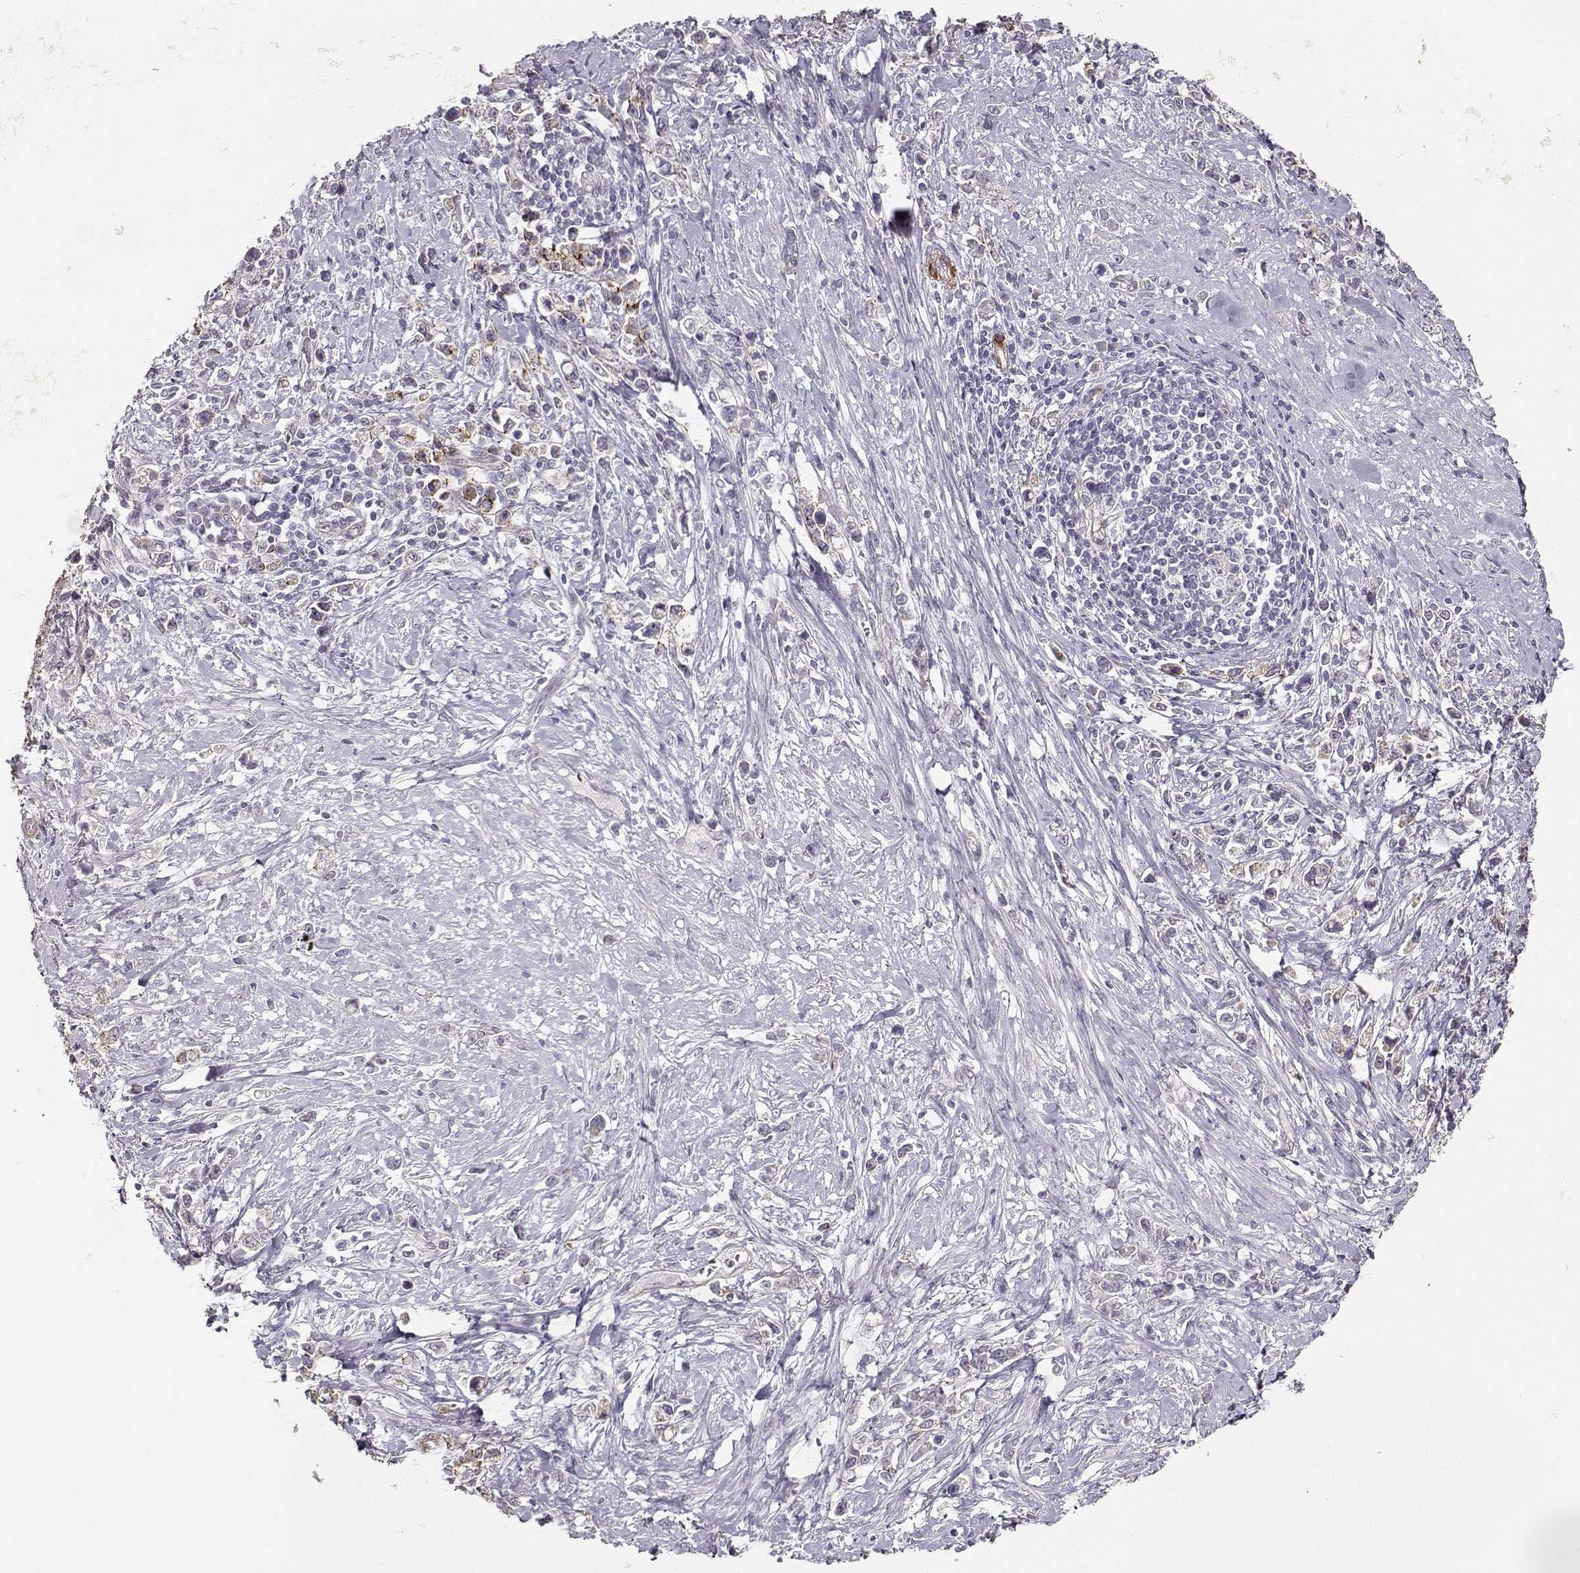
{"staining": {"intensity": "negative", "quantity": "none", "location": "none"}, "tissue": "stomach cancer", "cell_type": "Tumor cells", "image_type": "cancer", "snomed": [{"axis": "morphology", "description": "Adenocarcinoma, NOS"}, {"axis": "topography", "description": "Stomach"}], "caption": "Tumor cells show no significant staining in stomach cancer. Brightfield microscopy of IHC stained with DAB (3,3'-diaminobenzidine) (brown) and hematoxylin (blue), captured at high magnification.", "gene": "LAMA5", "patient": {"sex": "male", "age": 63}}